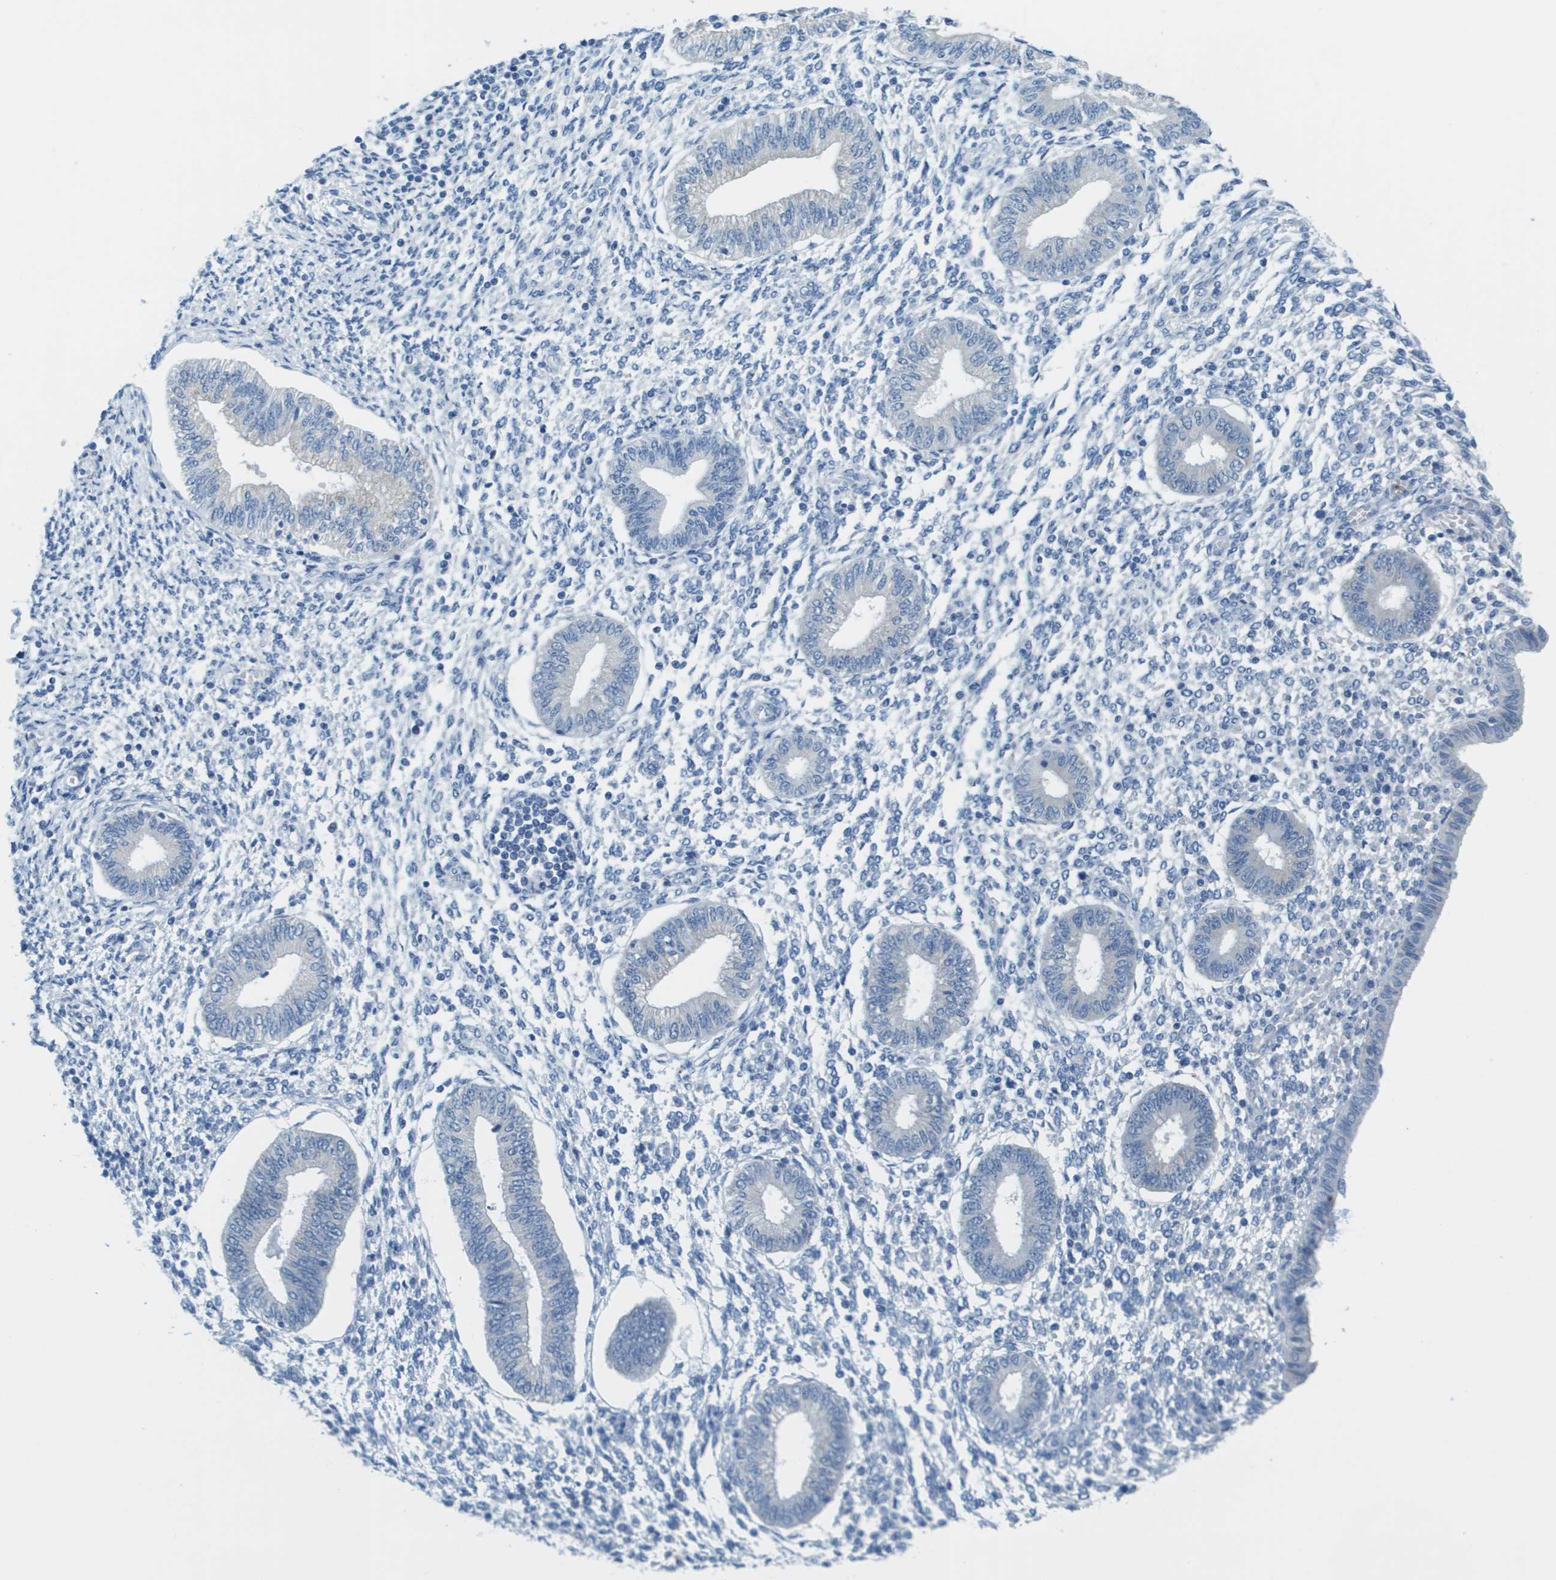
{"staining": {"intensity": "negative", "quantity": "none", "location": "none"}, "tissue": "endometrium", "cell_type": "Cells in endometrial stroma", "image_type": "normal", "snomed": [{"axis": "morphology", "description": "Normal tissue, NOS"}, {"axis": "topography", "description": "Endometrium"}], "caption": "Protein analysis of unremarkable endometrium displays no significant positivity in cells in endometrial stroma.", "gene": "PTGDR2", "patient": {"sex": "female", "age": 50}}